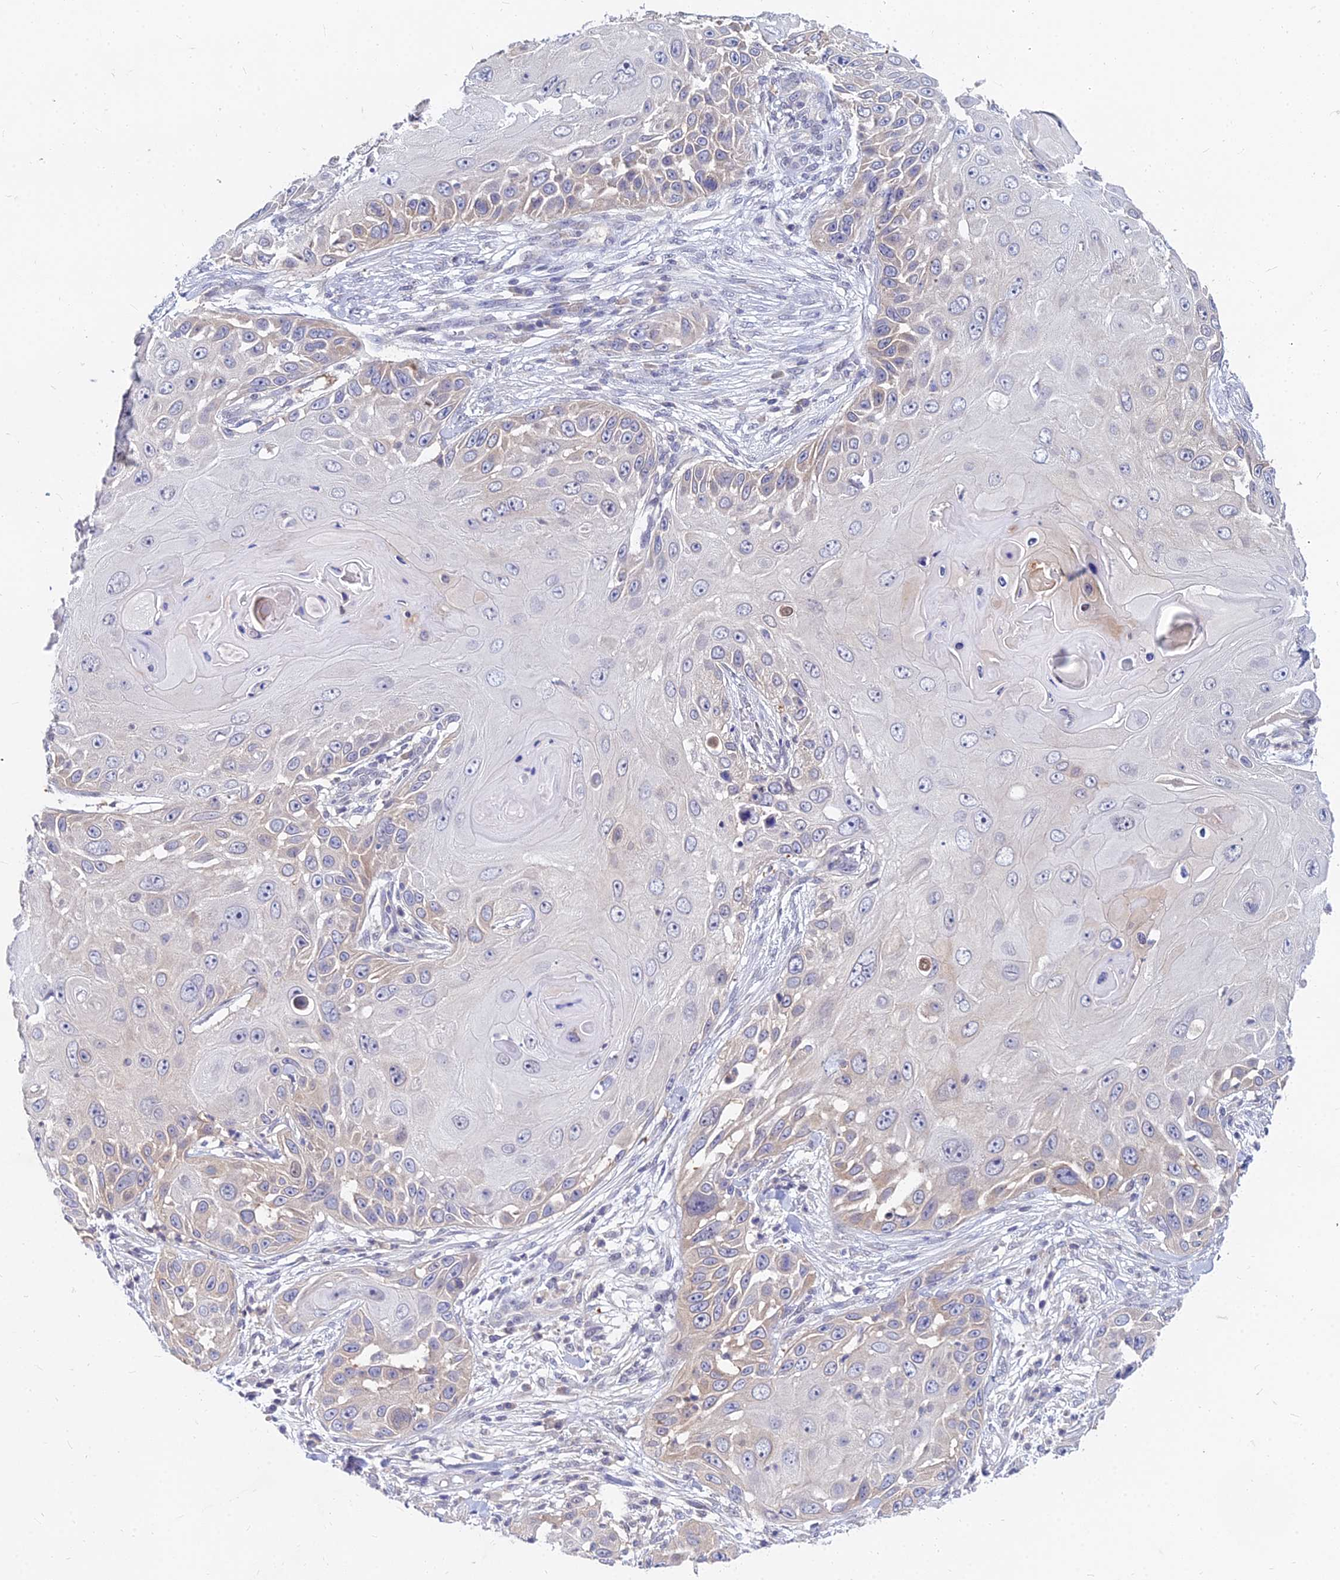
{"staining": {"intensity": "negative", "quantity": "none", "location": "none"}, "tissue": "skin cancer", "cell_type": "Tumor cells", "image_type": "cancer", "snomed": [{"axis": "morphology", "description": "Squamous cell carcinoma, NOS"}, {"axis": "topography", "description": "Skin"}], "caption": "DAB (3,3'-diaminobenzidine) immunohistochemical staining of skin squamous cell carcinoma demonstrates no significant staining in tumor cells.", "gene": "B3GALT4", "patient": {"sex": "female", "age": 44}}